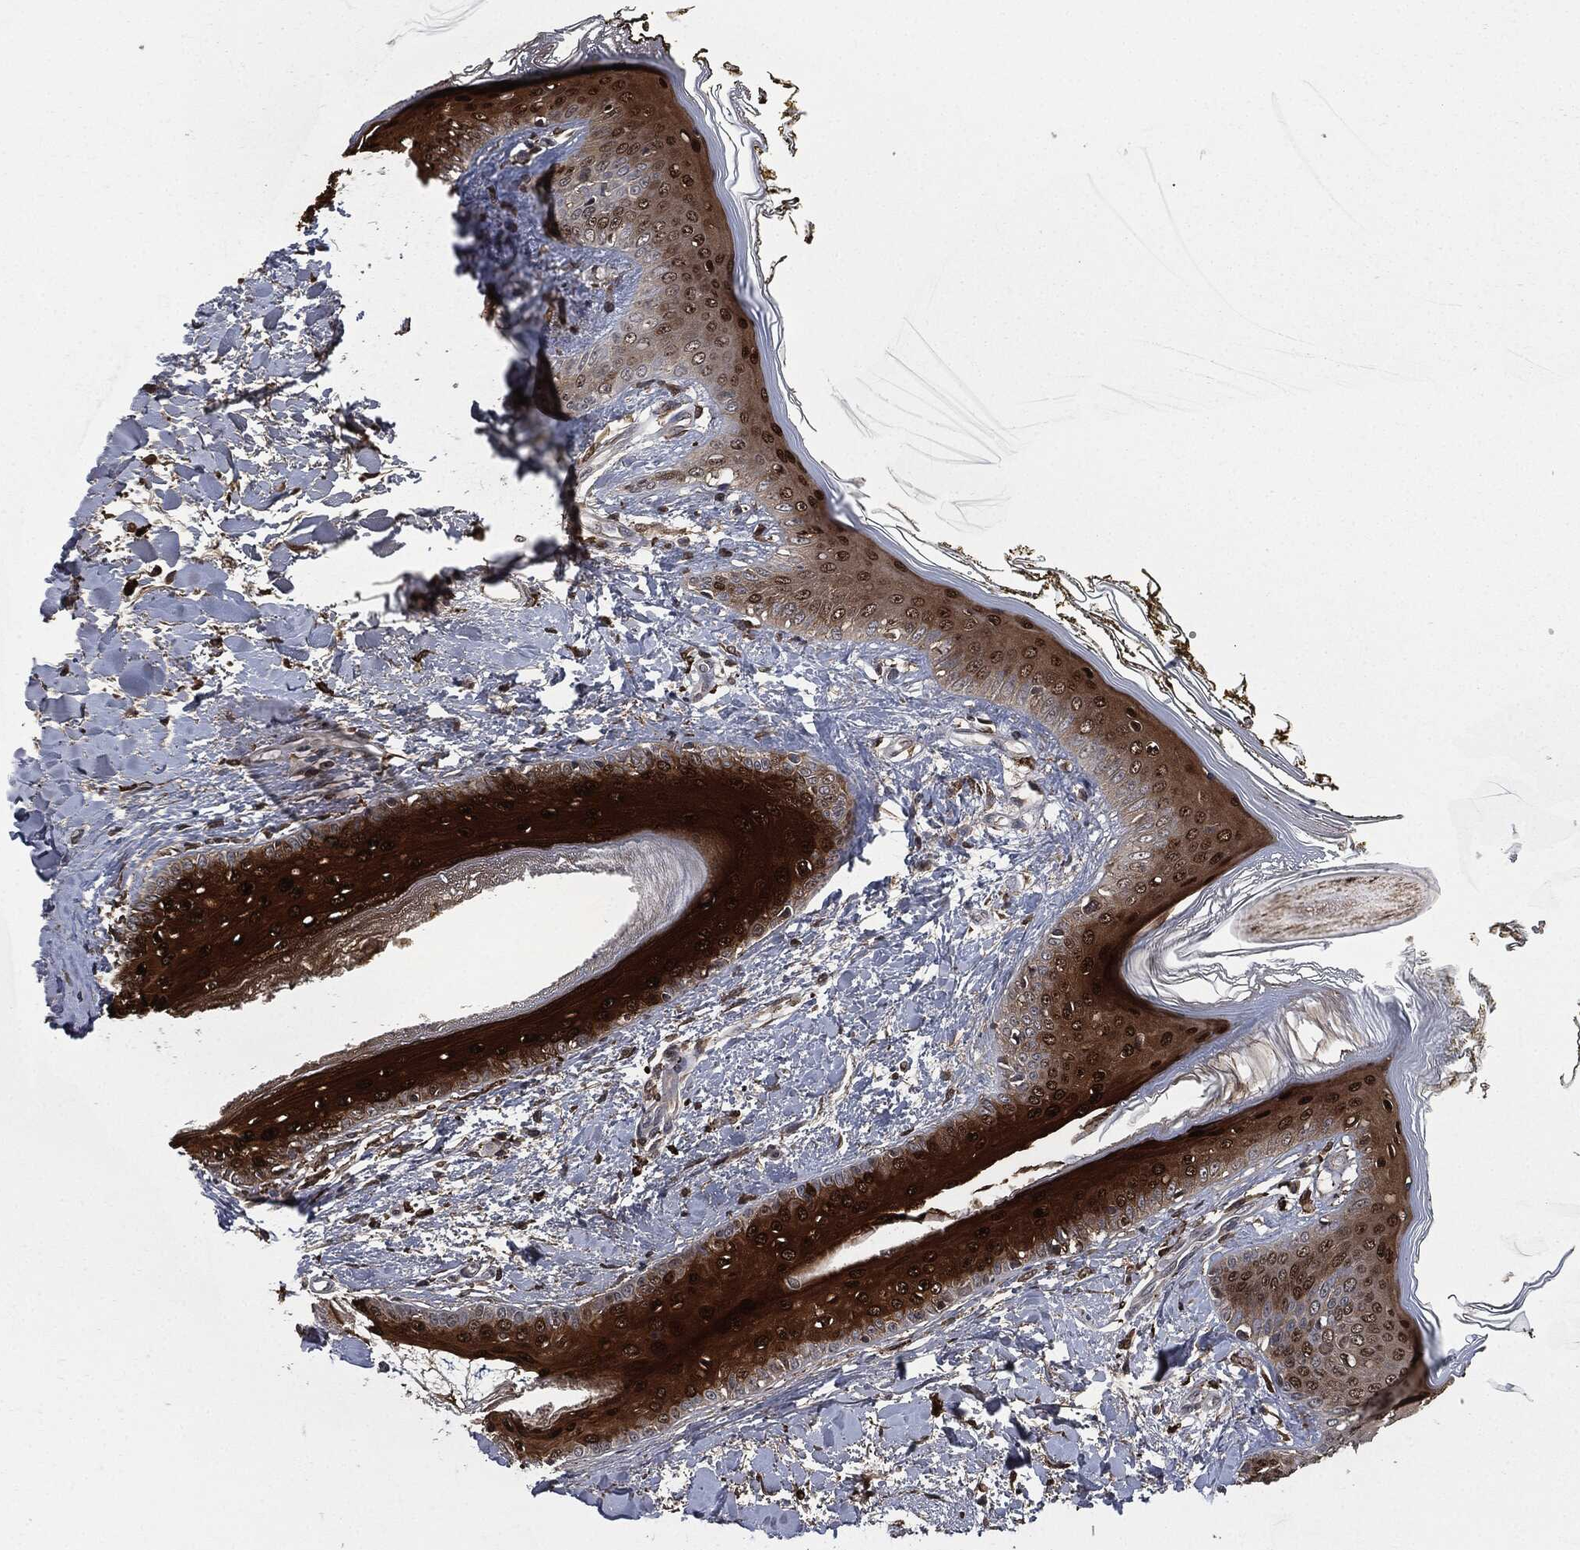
{"staining": {"intensity": "strong", "quantity": ">75%", "location": "cytoplasmic/membranous"}, "tissue": "skin", "cell_type": "Fibroblasts", "image_type": "normal", "snomed": [{"axis": "morphology", "description": "Normal tissue, NOS"}, {"axis": "morphology", "description": "Malignant melanoma, NOS"}, {"axis": "topography", "description": "Skin"}], "caption": "Protein expression analysis of unremarkable skin reveals strong cytoplasmic/membranous positivity in about >75% of fibroblasts. (DAB (3,3'-diaminobenzidine) IHC with brightfield microscopy, high magnification).", "gene": "CRABP2", "patient": {"sex": "female", "age": 34}}